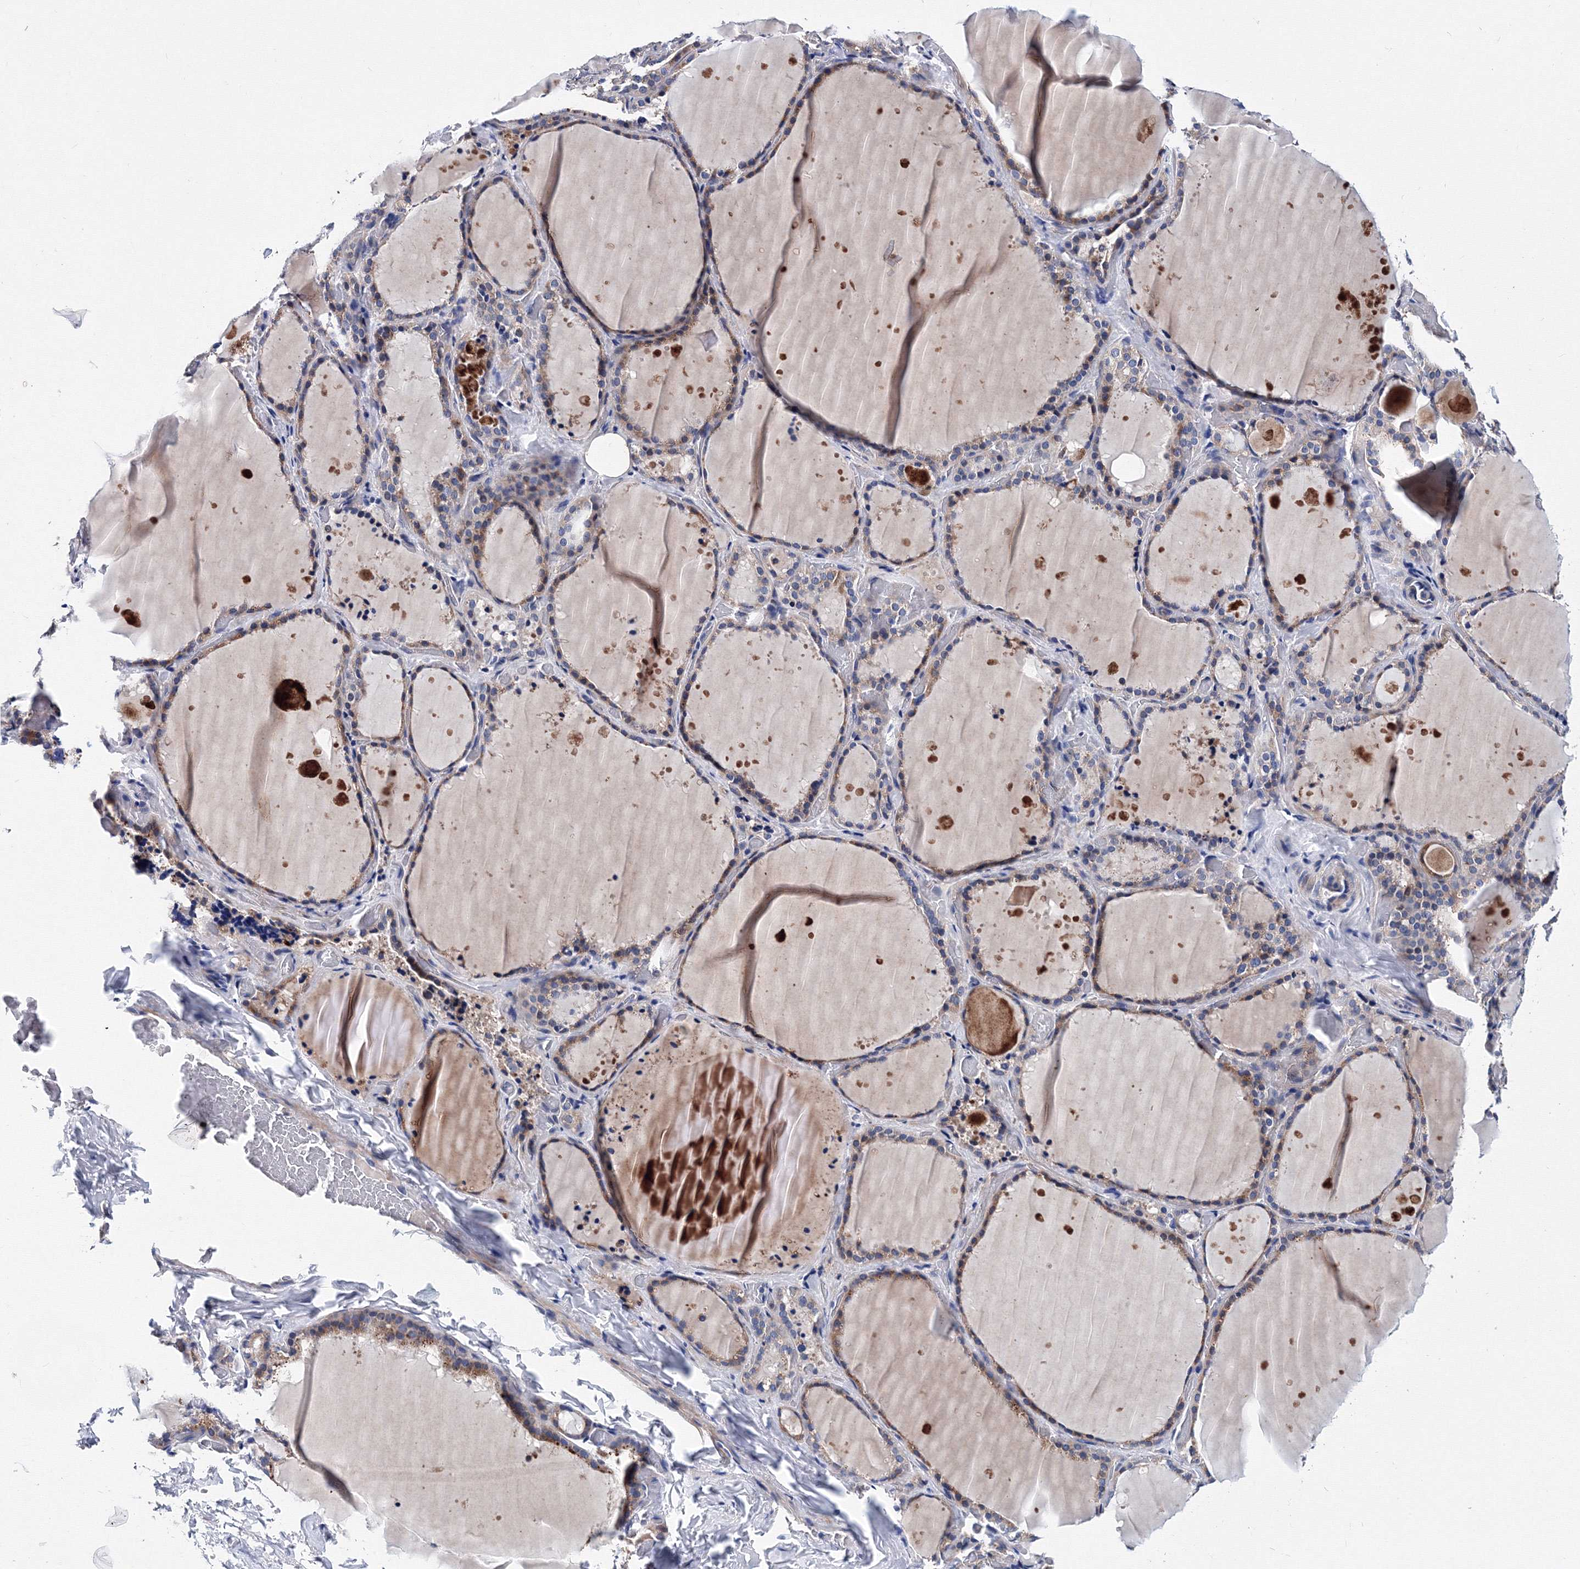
{"staining": {"intensity": "weak", "quantity": "25%-75%", "location": "cytoplasmic/membranous"}, "tissue": "thyroid gland", "cell_type": "Glandular cells", "image_type": "normal", "snomed": [{"axis": "morphology", "description": "Normal tissue, NOS"}, {"axis": "topography", "description": "Thyroid gland"}], "caption": "Unremarkable thyroid gland exhibits weak cytoplasmic/membranous staining in about 25%-75% of glandular cells, visualized by immunohistochemistry. The protein is shown in brown color, while the nuclei are stained blue.", "gene": "TRPM2", "patient": {"sex": "female", "age": 44}}